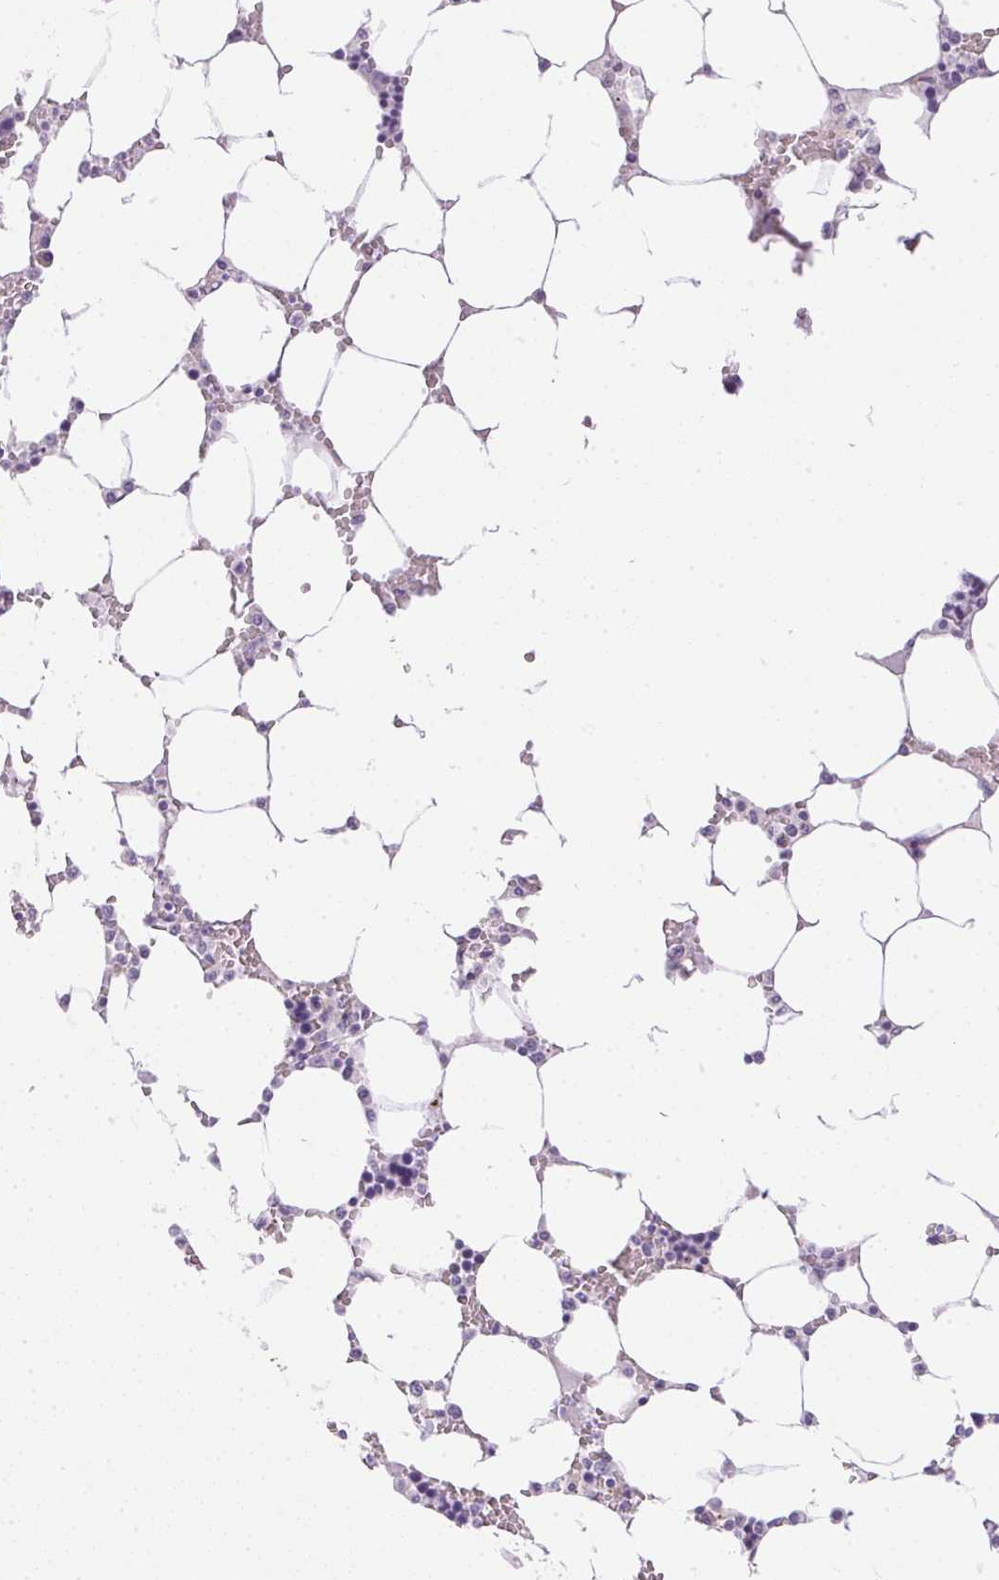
{"staining": {"intensity": "negative", "quantity": "none", "location": "none"}, "tissue": "bone marrow", "cell_type": "Hematopoietic cells", "image_type": "normal", "snomed": [{"axis": "morphology", "description": "Normal tissue, NOS"}, {"axis": "topography", "description": "Bone marrow"}], "caption": "There is no significant positivity in hematopoietic cells of bone marrow. (Immunohistochemistry, brightfield microscopy, high magnification).", "gene": "ATP6V1G3", "patient": {"sex": "male", "age": 64}}